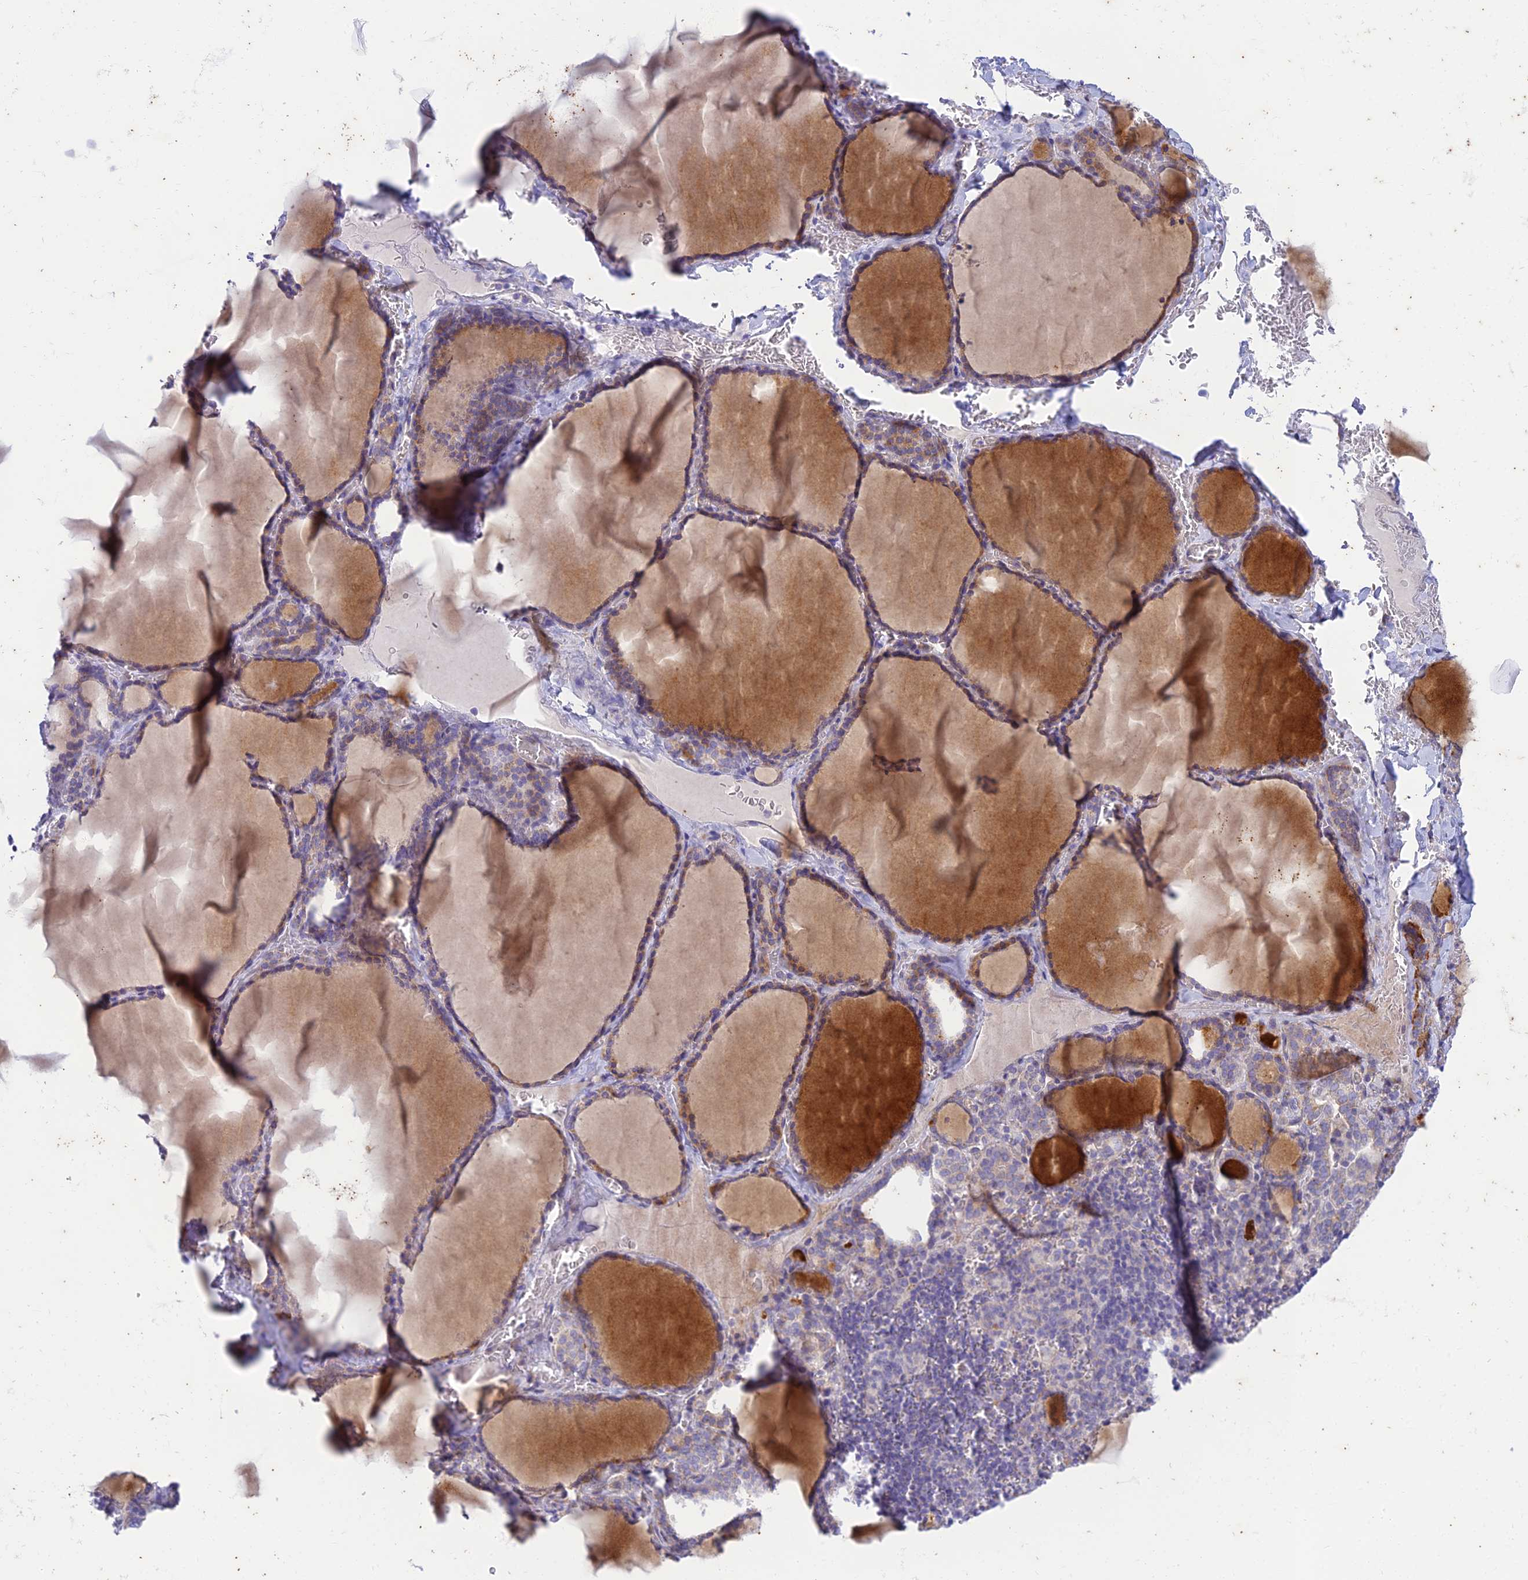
{"staining": {"intensity": "moderate", "quantity": "<25%", "location": "cytoplasmic/membranous"}, "tissue": "thyroid gland", "cell_type": "Glandular cells", "image_type": "normal", "snomed": [{"axis": "morphology", "description": "Normal tissue, NOS"}, {"axis": "topography", "description": "Thyroid gland"}], "caption": "The histopathology image shows a brown stain indicating the presence of a protein in the cytoplasmic/membranous of glandular cells in thyroid gland. The protein is shown in brown color, while the nuclei are stained blue.", "gene": "PTCD2", "patient": {"sex": "female", "age": 39}}